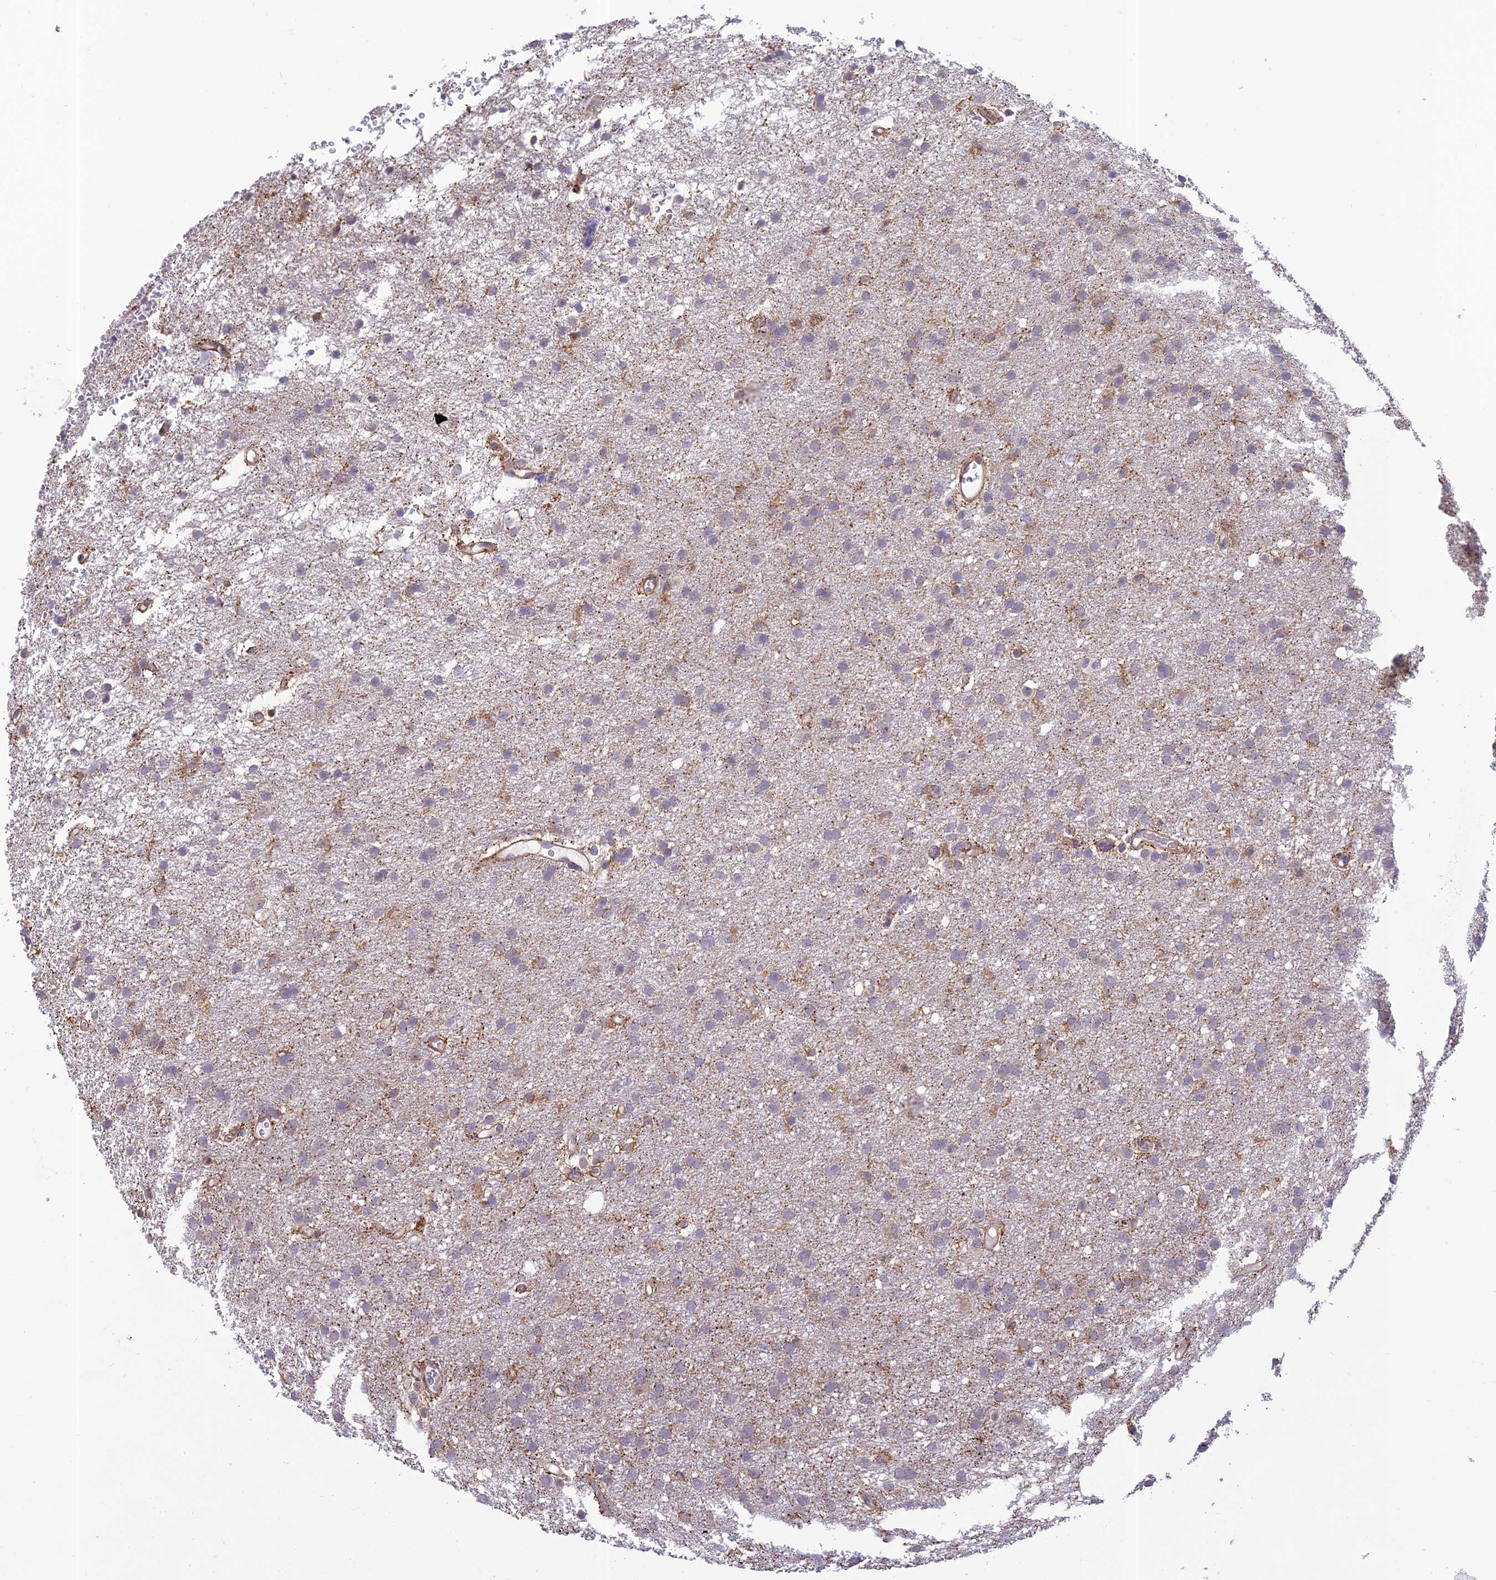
{"staining": {"intensity": "negative", "quantity": "none", "location": "none"}, "tissue": "glioma", "cell_type": "Tumor cells", "image_type": "cancer", "snomed": [{"axis": "morphology", "description": "Glioma, malignant, High grade"}, {"axis": "topography", "description": "Cerebral cortex"}], "caption": "Immunohistochemical staining of malignant high-grade glioma exhibits no significant positivity in tumor cells.", "gene": "ZNF584", "patient": {"sex": "female", "age": 36}}